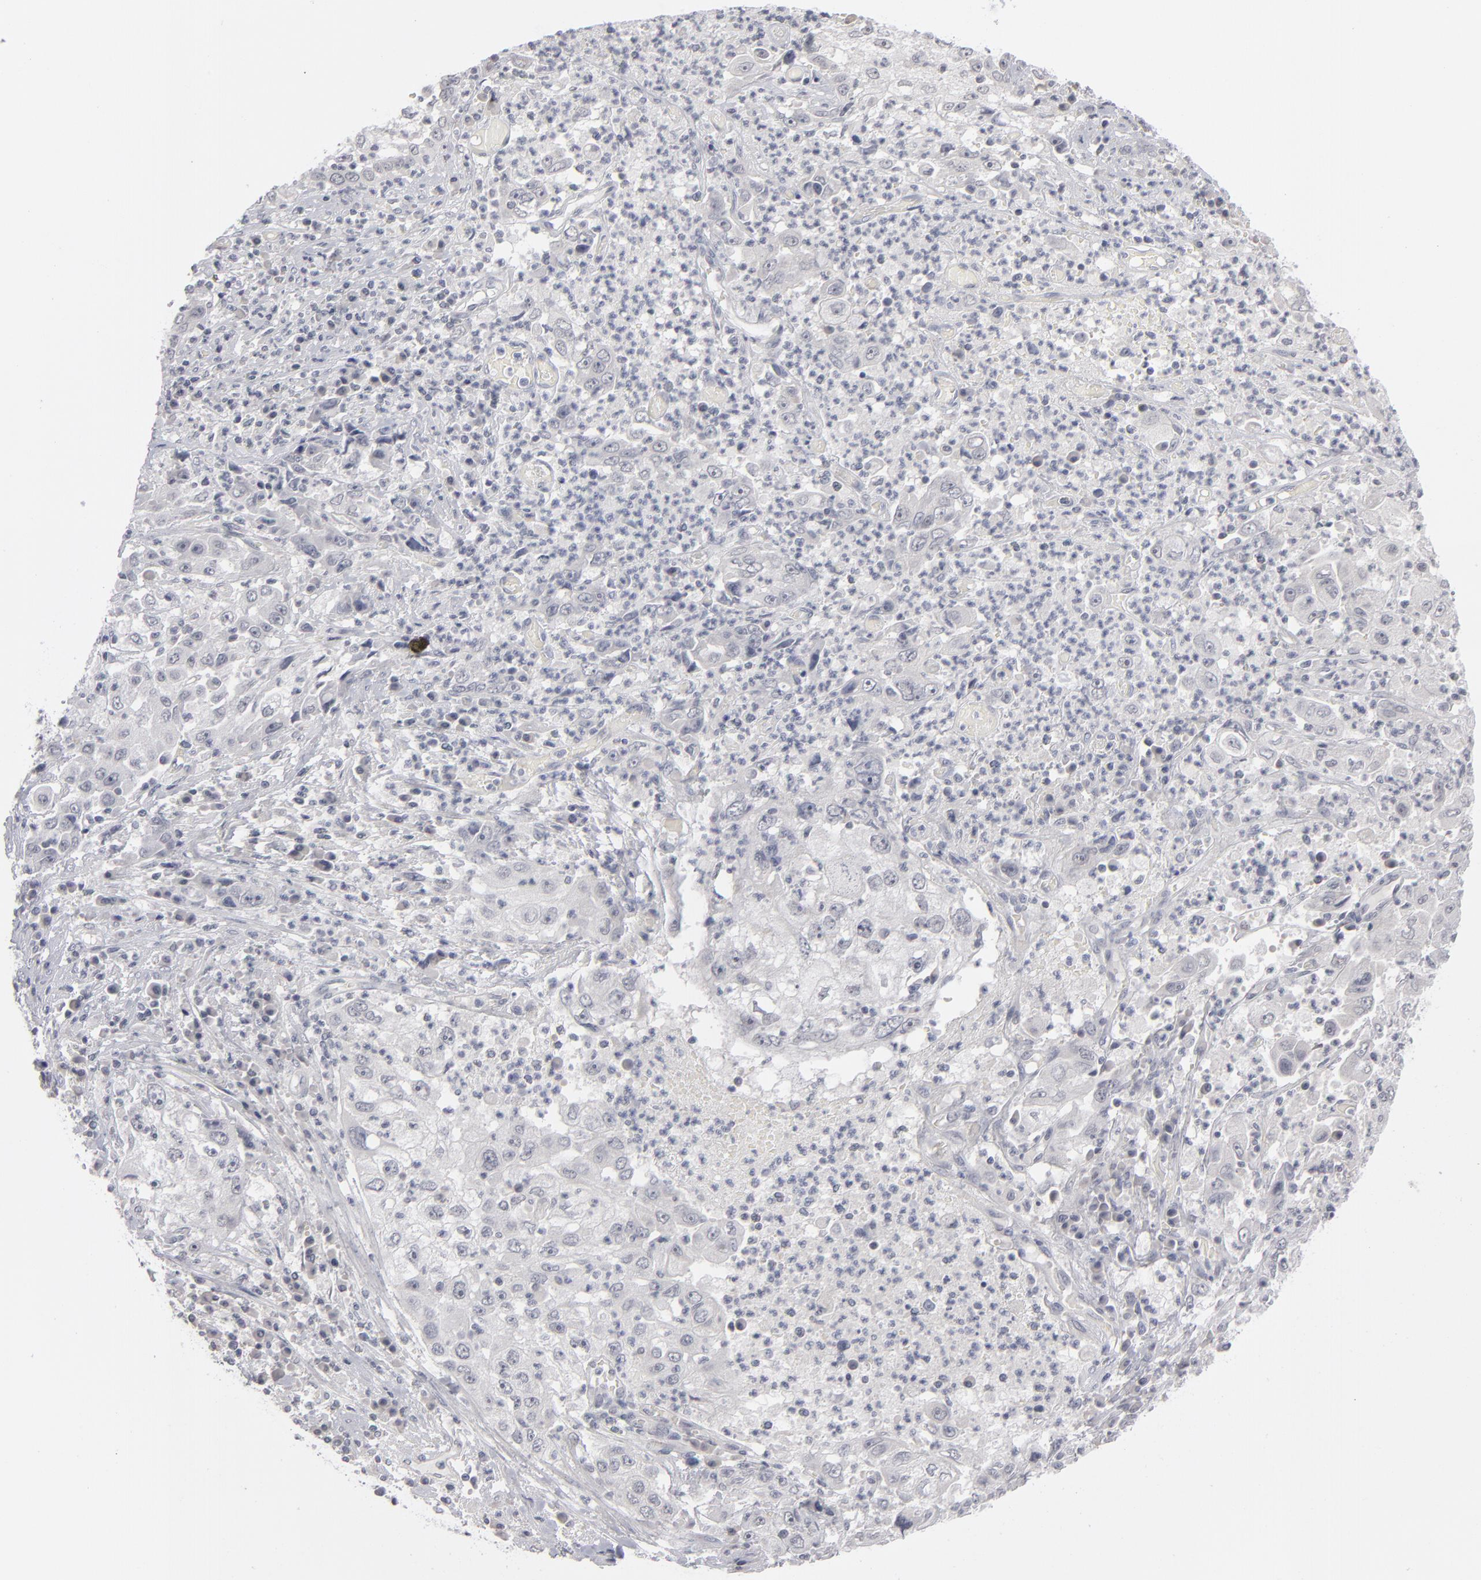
{"staining": {"intensity": "negative", "quantity": "none", "location": "none"}, "tissue": "cervical cancer", "cell_type": "Tumor cells", "image_type": "cancer", "snomed": [{"axis": "morphology", "description": "Squamous cell carcinoma, NOS"}, {"axis": "topography", "description": "Cervix"}], "caption": "A histopathology image of human cervical cancer is negative for staining in tumor cells. (Brightfield microscopy of DAB immunohistochemistry (IHC) at high magnification).", "gene": "KIAA1210", "patient": {"sex": "female", "age": 36}}